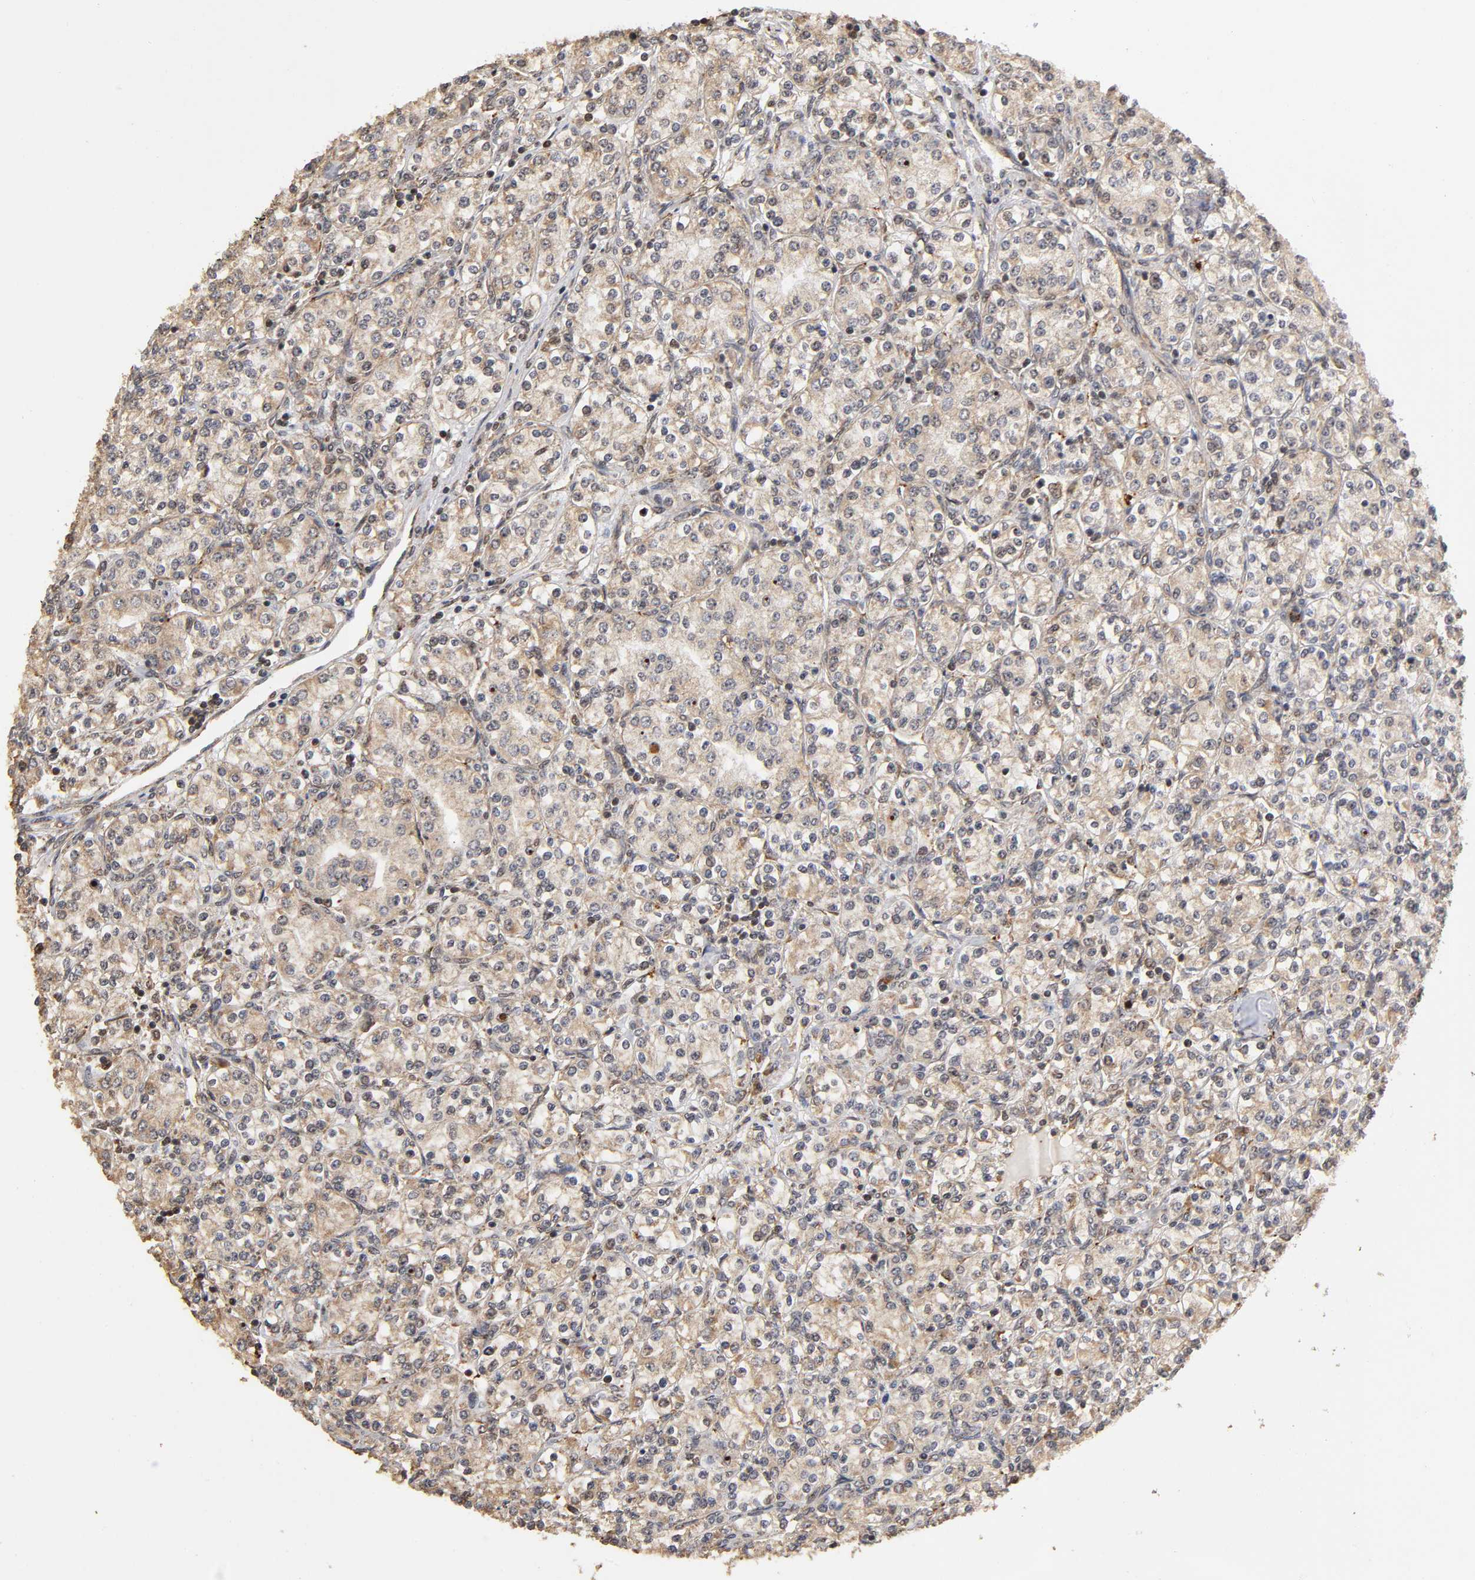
{"staining": {"intensity": "moderate", "quantity": ">75%", "location": "cytoplasmic/membranous,nuclear"}, "tissue": "renal cancer", "cell_type": "Tumor cells", "image_type": "cancer", "snomed": [{"axis": "morphology", "description": "Adenocarcinoma, NOS"}, {"axis": "topography", "description": "Kidney"}], "caption": "Renal cancer (adenocarcinoma) stained with a protein marker exhibits moderate staining in tumor cells.", "gene": "RNF122", "patient": {"sex": "male", "age": 77}}